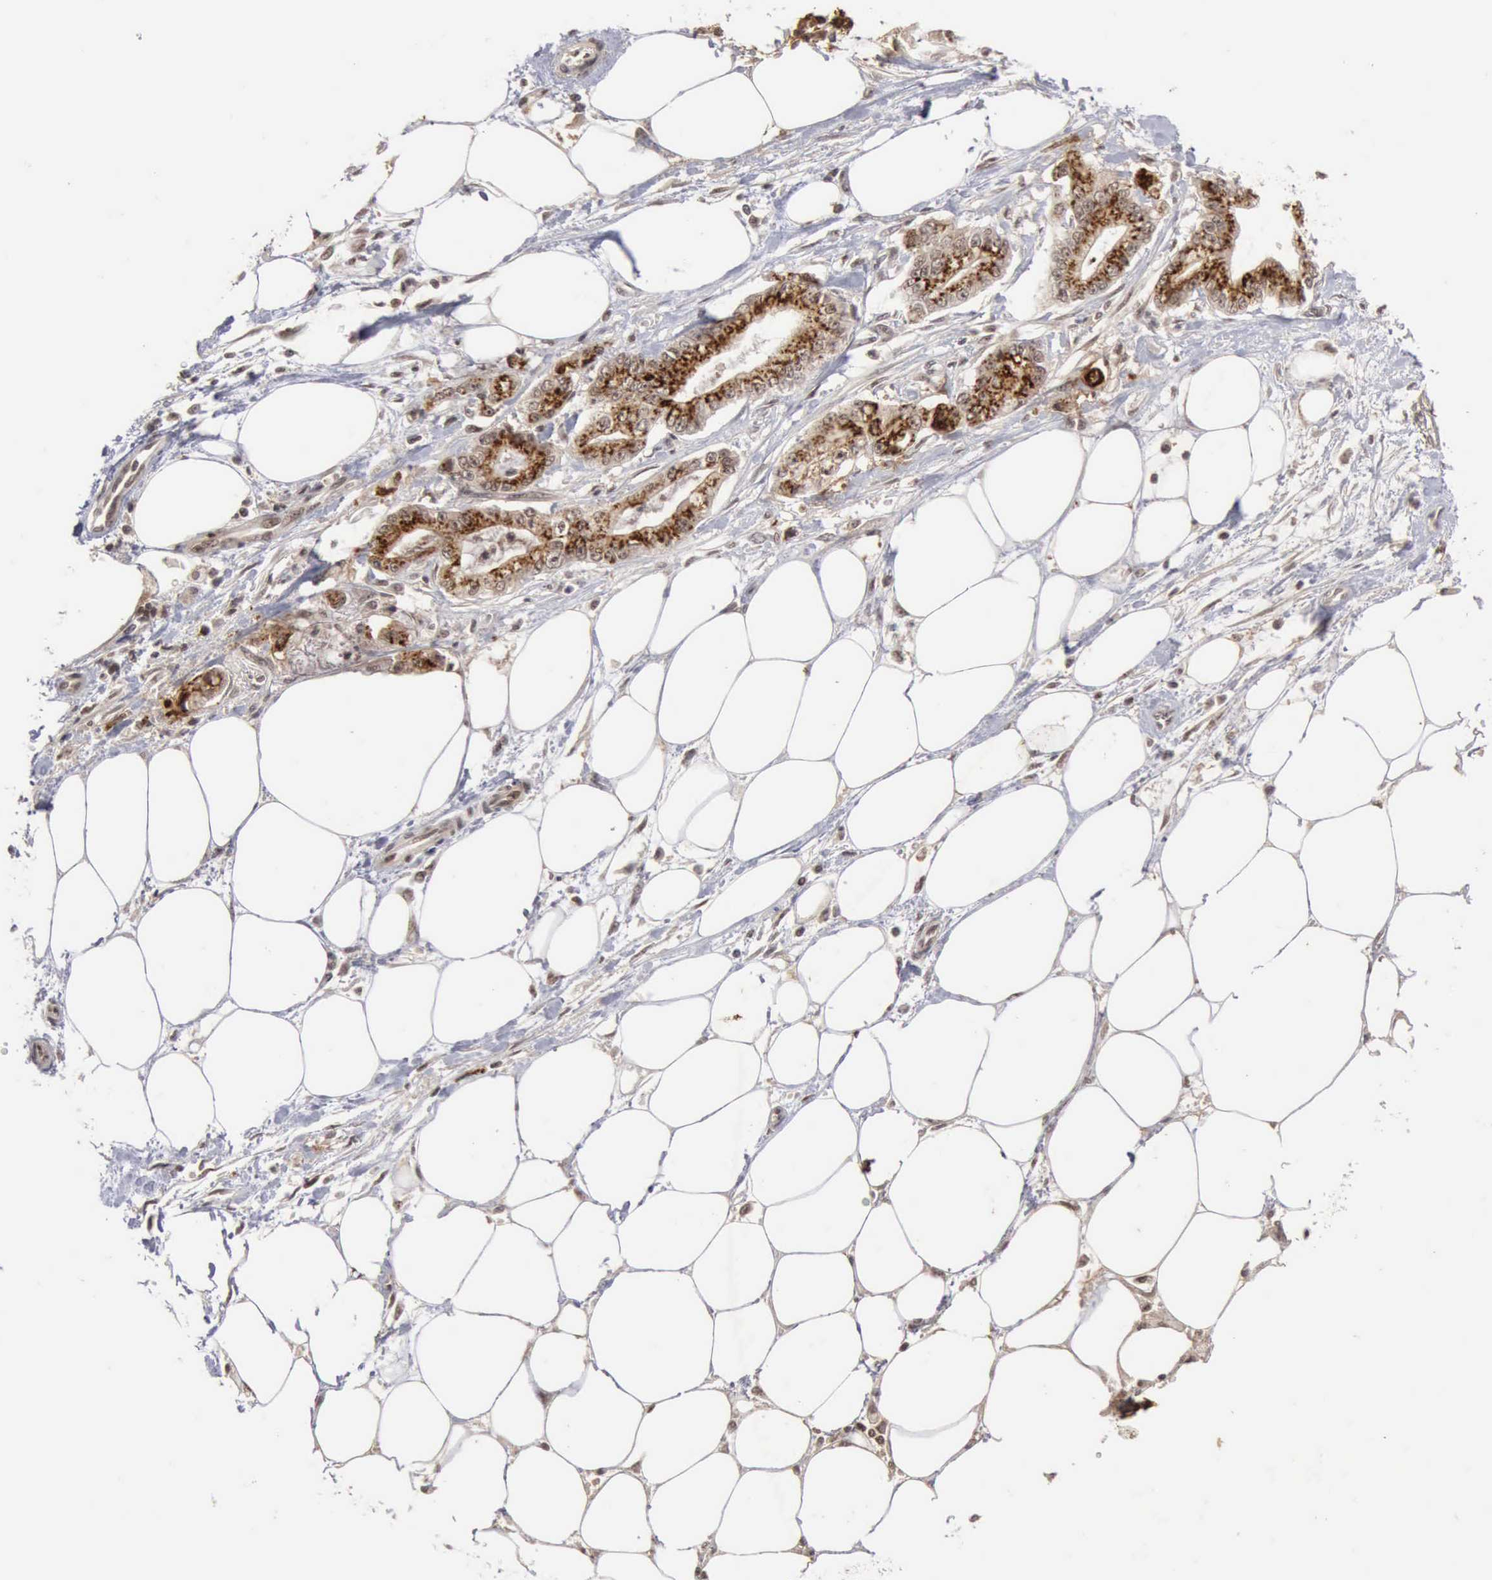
{"staining": {"intensity": "moderate", "quantity": ">75%", "location": "cytoplasmic/membranous,nuclear"}, "tissue": "pancreatic cancer", "cell_type": "Tumor cells", "image_type": "cancer", "snomed": [{"axis": "morphology", "description": "Adenocarcinoma, NOS"}, {"axis": "topography", "description": "Pancreas"}, {"axis": "topography", "description": "Stomach, upper"}], "caption": "Moderate cytoplasmic/membranous and nuclear protein staining is present in about >75% of tumor cells in pancreatic adenocarcinoma.", "gene": "CDKN2A", "patient": {"sex": "male", "age": 77}}